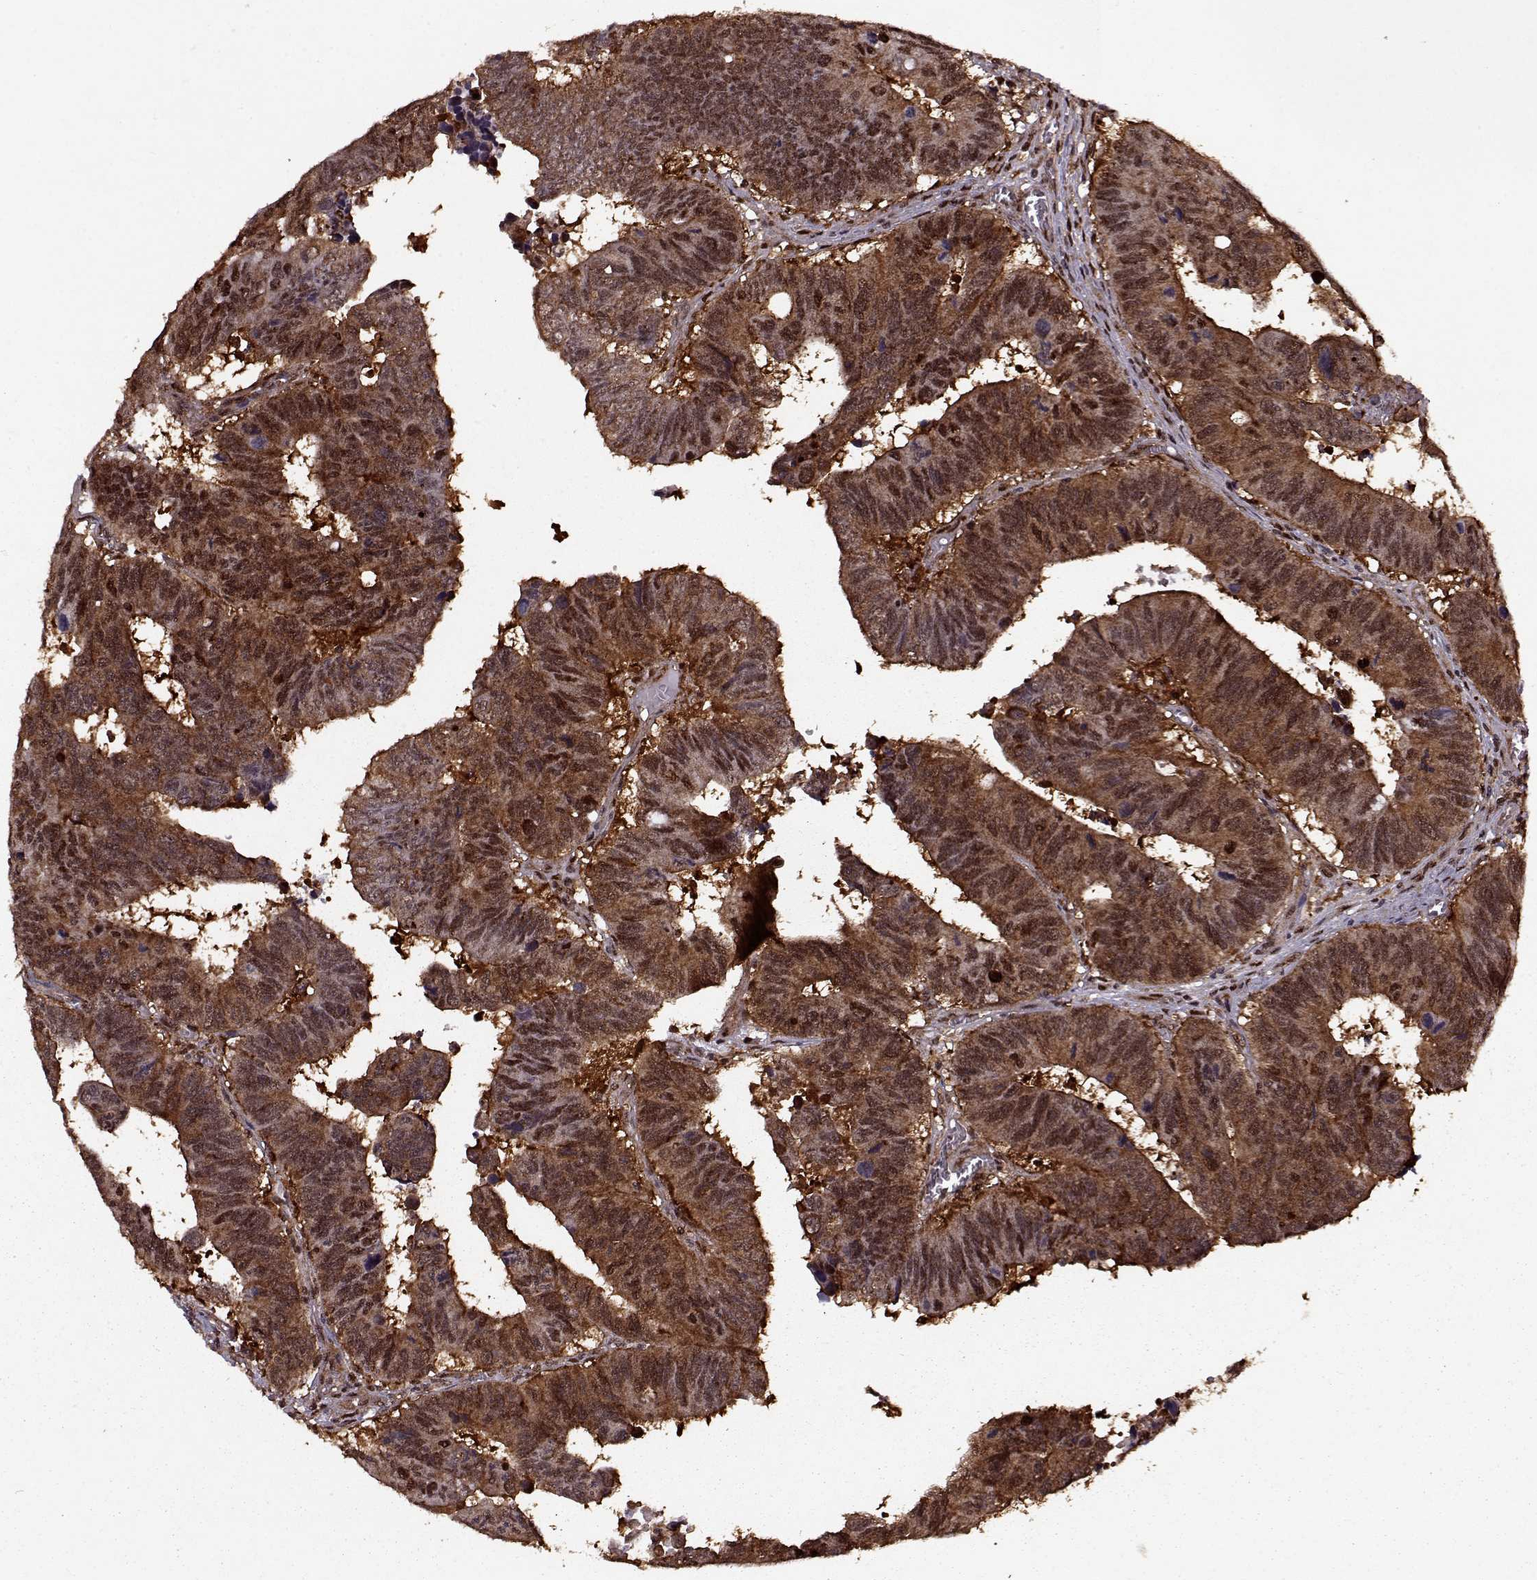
{"staining": {"intensity": "strong", "quantity": ">75%", "location": "cytoplasmic/membranous,nuclear"}, "tissue": "colorectal cancer", "cell_type": "Tumor cells", "image_type": "cancer", "snomed": [{"axis": "morphology", "description": "Adenocarcinoma, NOS"}, {"axis": "topography", "description": "Appendix"}, {"axis": "topography", "description": "Colon"}, {"axis": "topography", "description": "Cecum"}, {"axis": "topography", "description": "Colon asc"}], "caption": "This is an image of immunohistochemistry staining of colorectal cancer, which shows strong staining in the cytoplasmic/membranous and nuclear of tumor cells.", "gene": "PSMA7", "patient": {"sex": "female", "age": 85}}